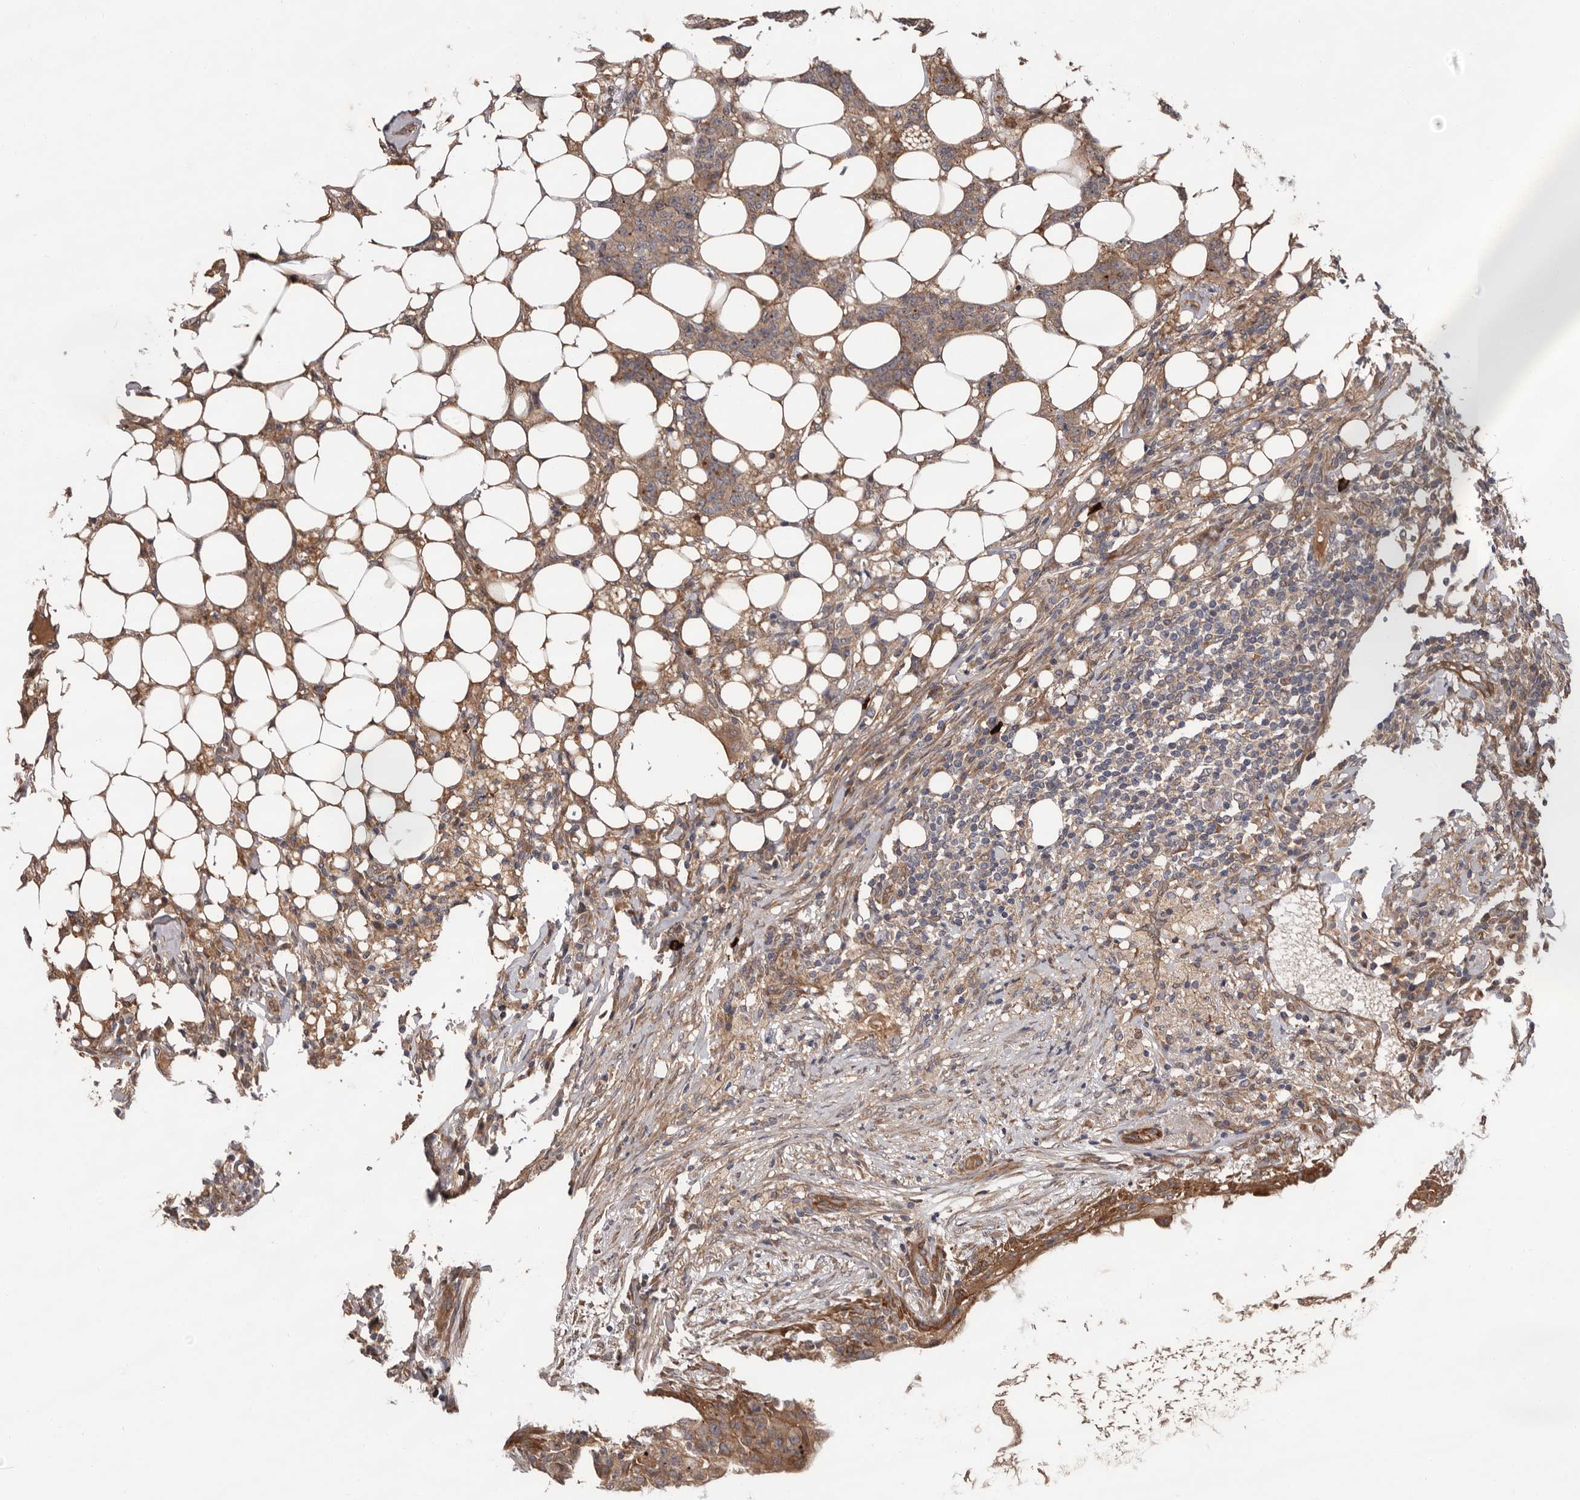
{"staining": {"intensity": "weak", "quantity": ">75%", "location": "cytoplasmic/membranous"}, "tissue": "breast cancer", "cell_type": "Tumor cells", "image_type": "cancer", "snomed": [{"axis": "morphology", "description": "Duct carcinoma"}, {"axis": "topography", "description": "Breast"}], "caption": "Immunohistochemical staining of human infiltrating ductal carcinoma (breast) displays low levels of weak cytoplasmic/membranous protein staining in about >75% of tumor cells. The staining was performed using DAB (3,3'-diaminobenzidine), with brown indicating positive protein expression. Nuclei are stained blue with hematoxylin.", "gene": "PRKD1", "patient": {"sex": "female", "age": 40}}